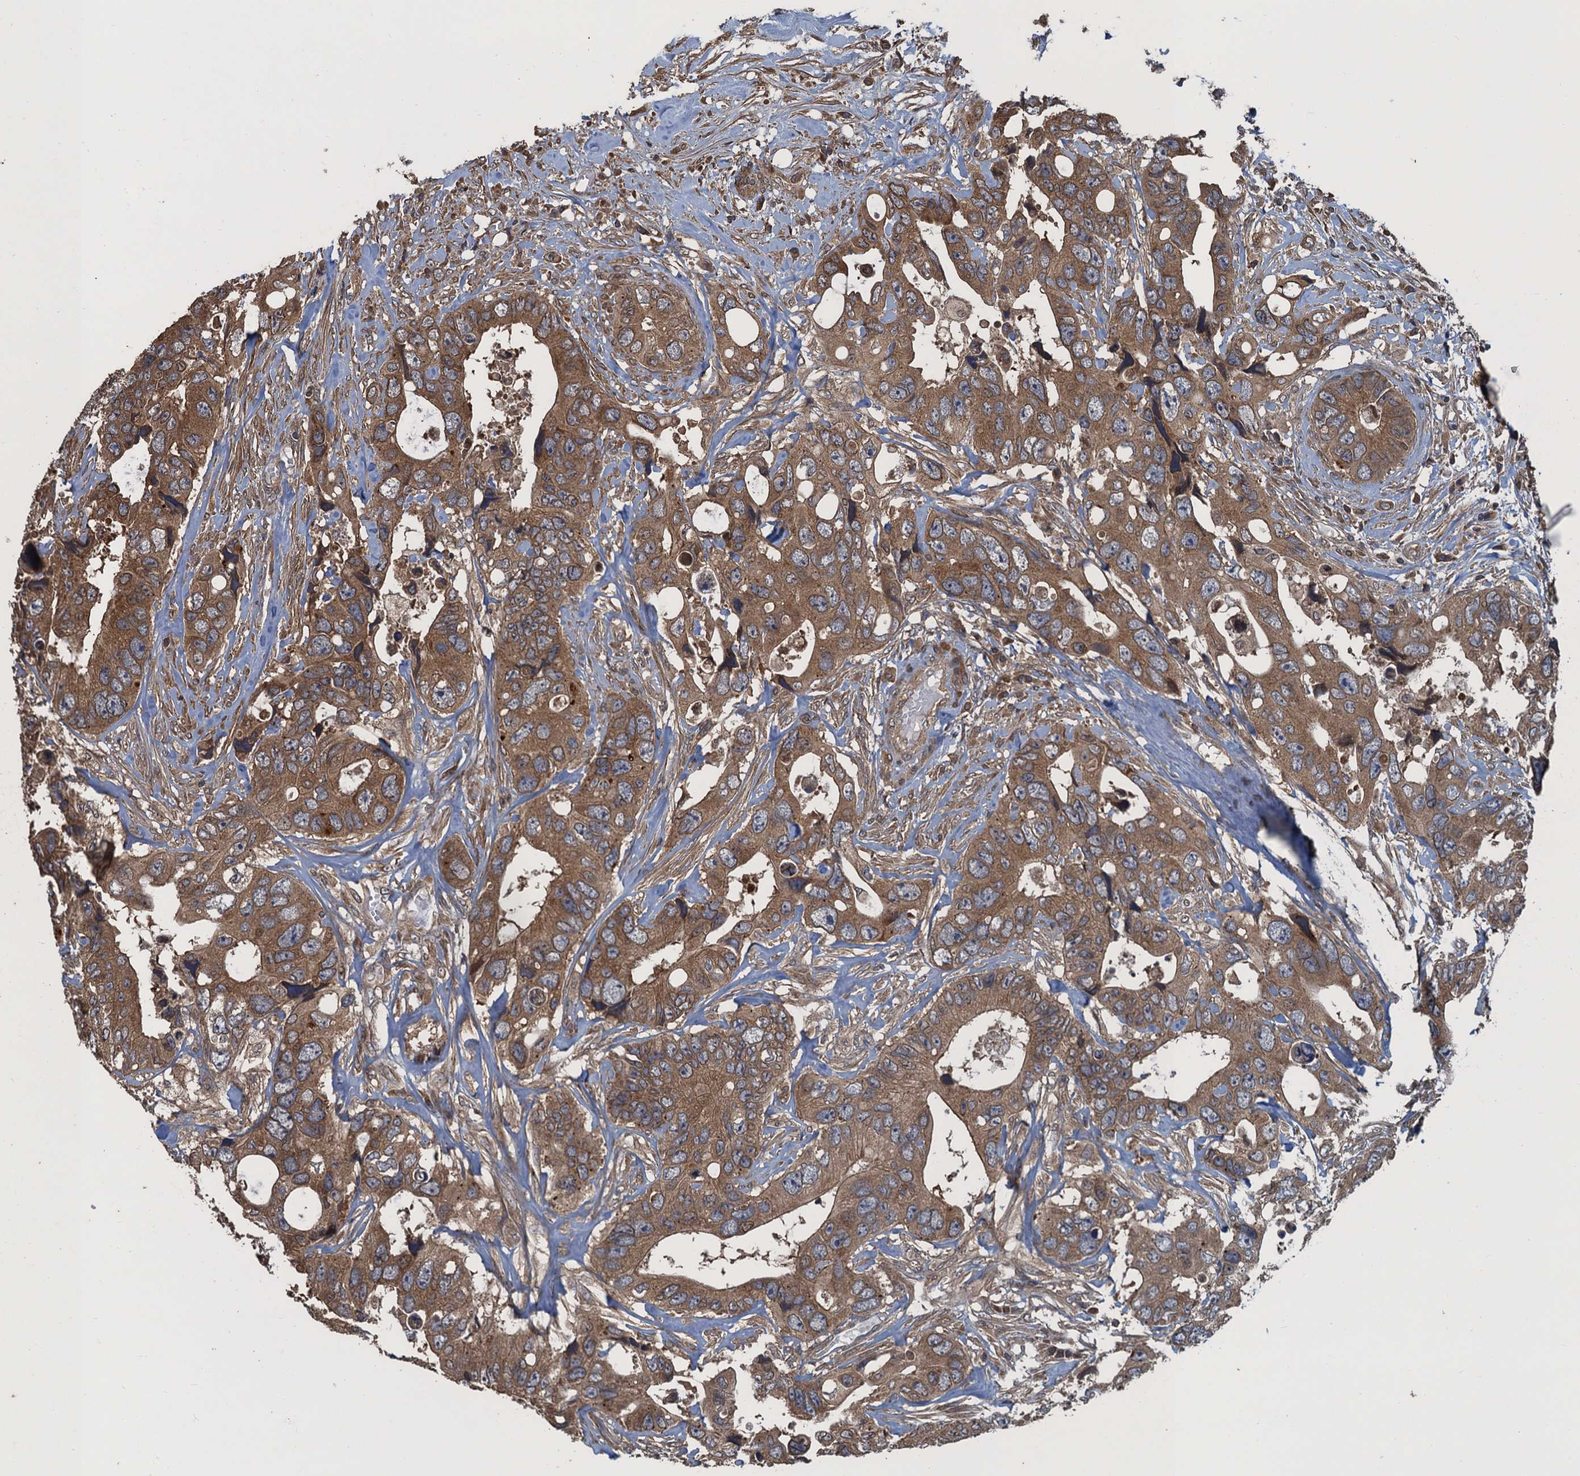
{"staining": {"intensity": "moderate", "quantity": ">75%", "location": "cytoplasmic/membranous"}, "tissue": "colorectal cancer", "cell_type": "Tumor cells", "image_type": "cancer", "snomed": [{"axis": "morphology", "description": "Adenocarcinoma, NOS"}, {"axis": "topography", "description": "Rectum"}], "caption": "IHC of adenocarcinoma (colorectal) shows medium levels of moderate cytoplasmic/membranous staining in about >75% of tumor cells.", "gene": "GLE1", "patient": {"sex": "male", "age": 57}}